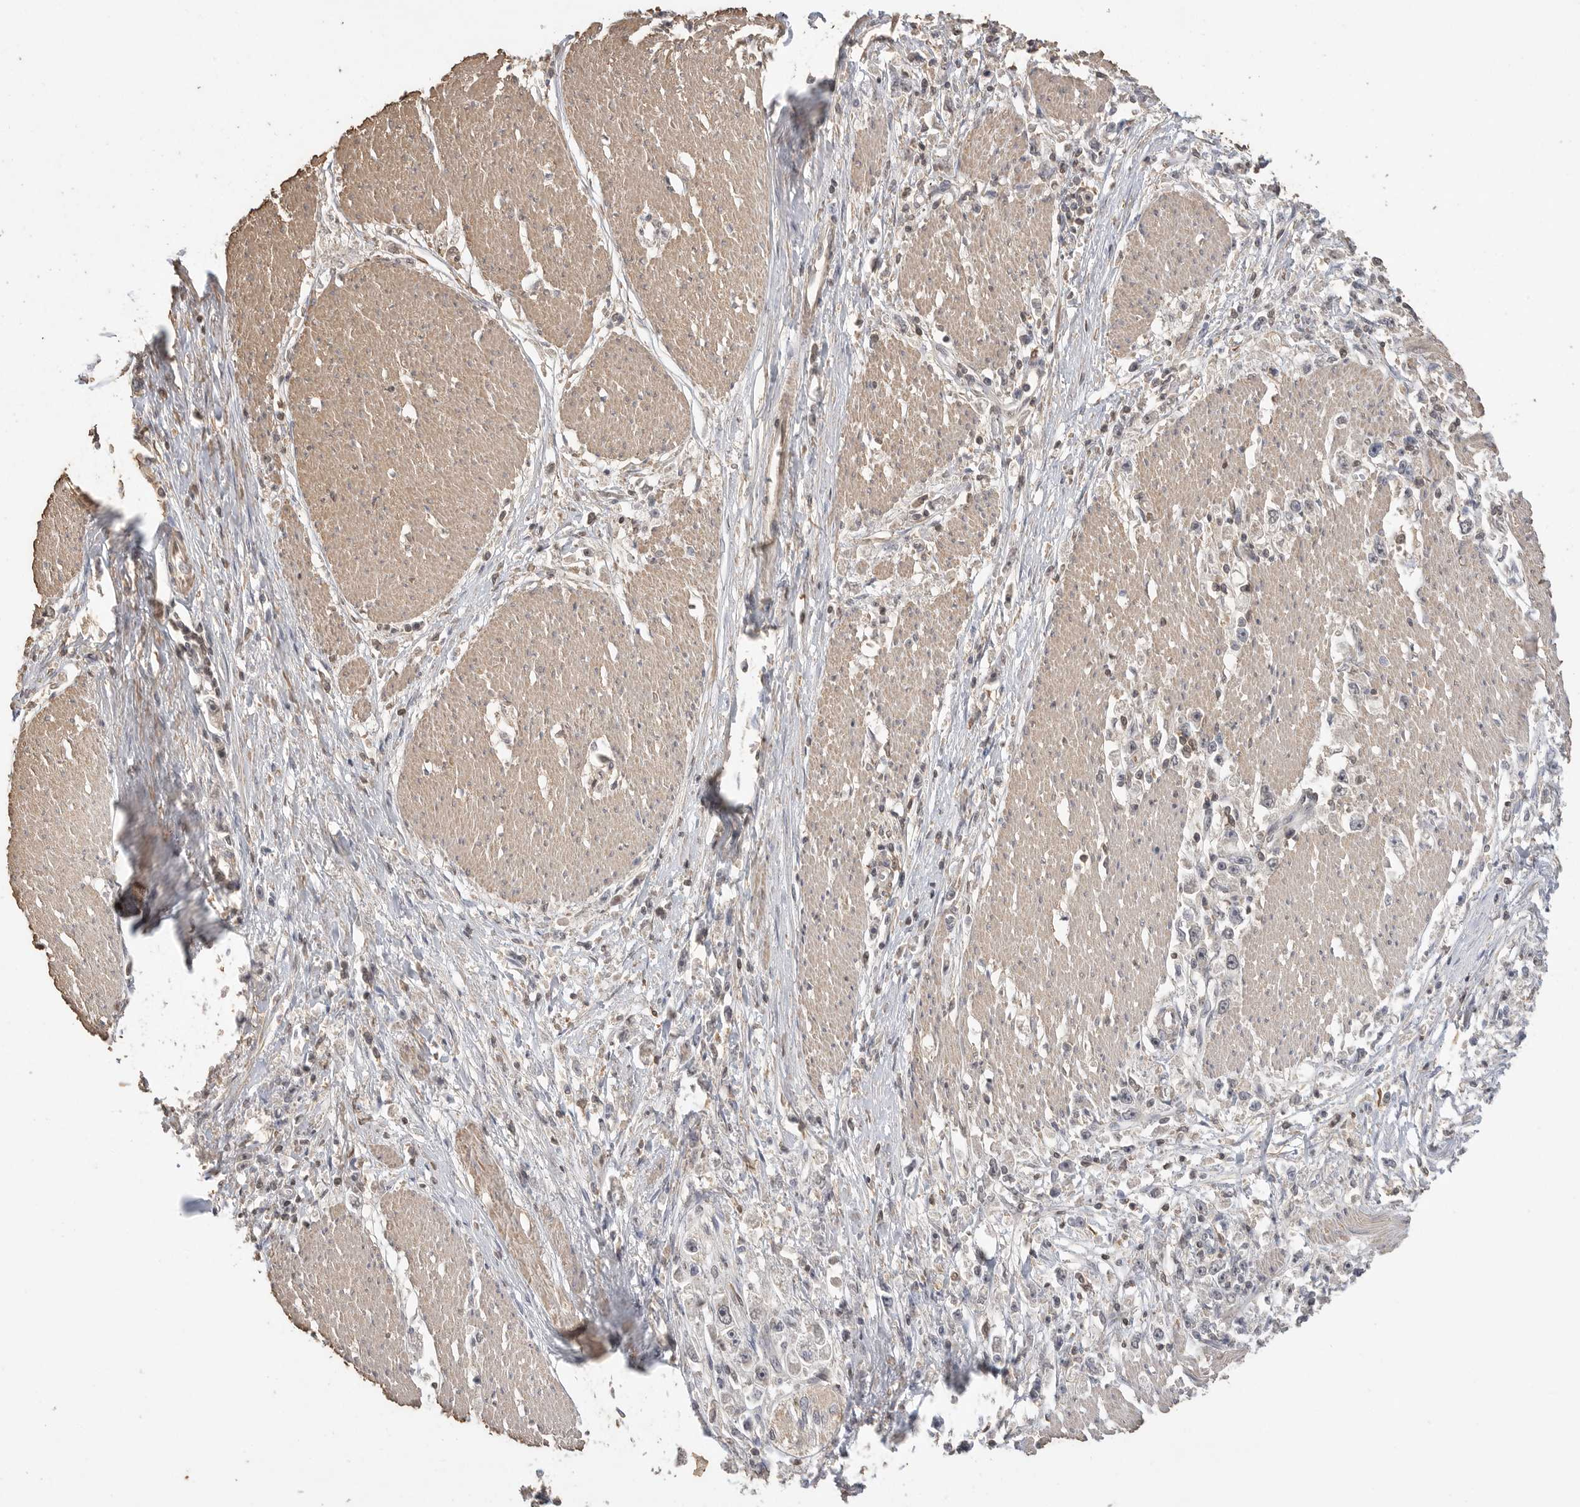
{"staining": {"intensity": "negative", "quantity": "none", "location": "none"}, "tissue": "stomach cancer", "cell_type": "Tumor cells", "image_type": "cancer", "snomed": [{"axis": "morphology", "description": "Adenocarcinoma, NOS"}, {"axis": "topography", "description": "Stomach"}], "caption": "High power microscopy photomicrograph of an immunohistochemistry photomicrograph of stomach cancer (adenocarcinoma), revealing no significant expression in tumor cells.", "gene": "MAP2K1", "patient": {"sex": "female", "age": 59}}